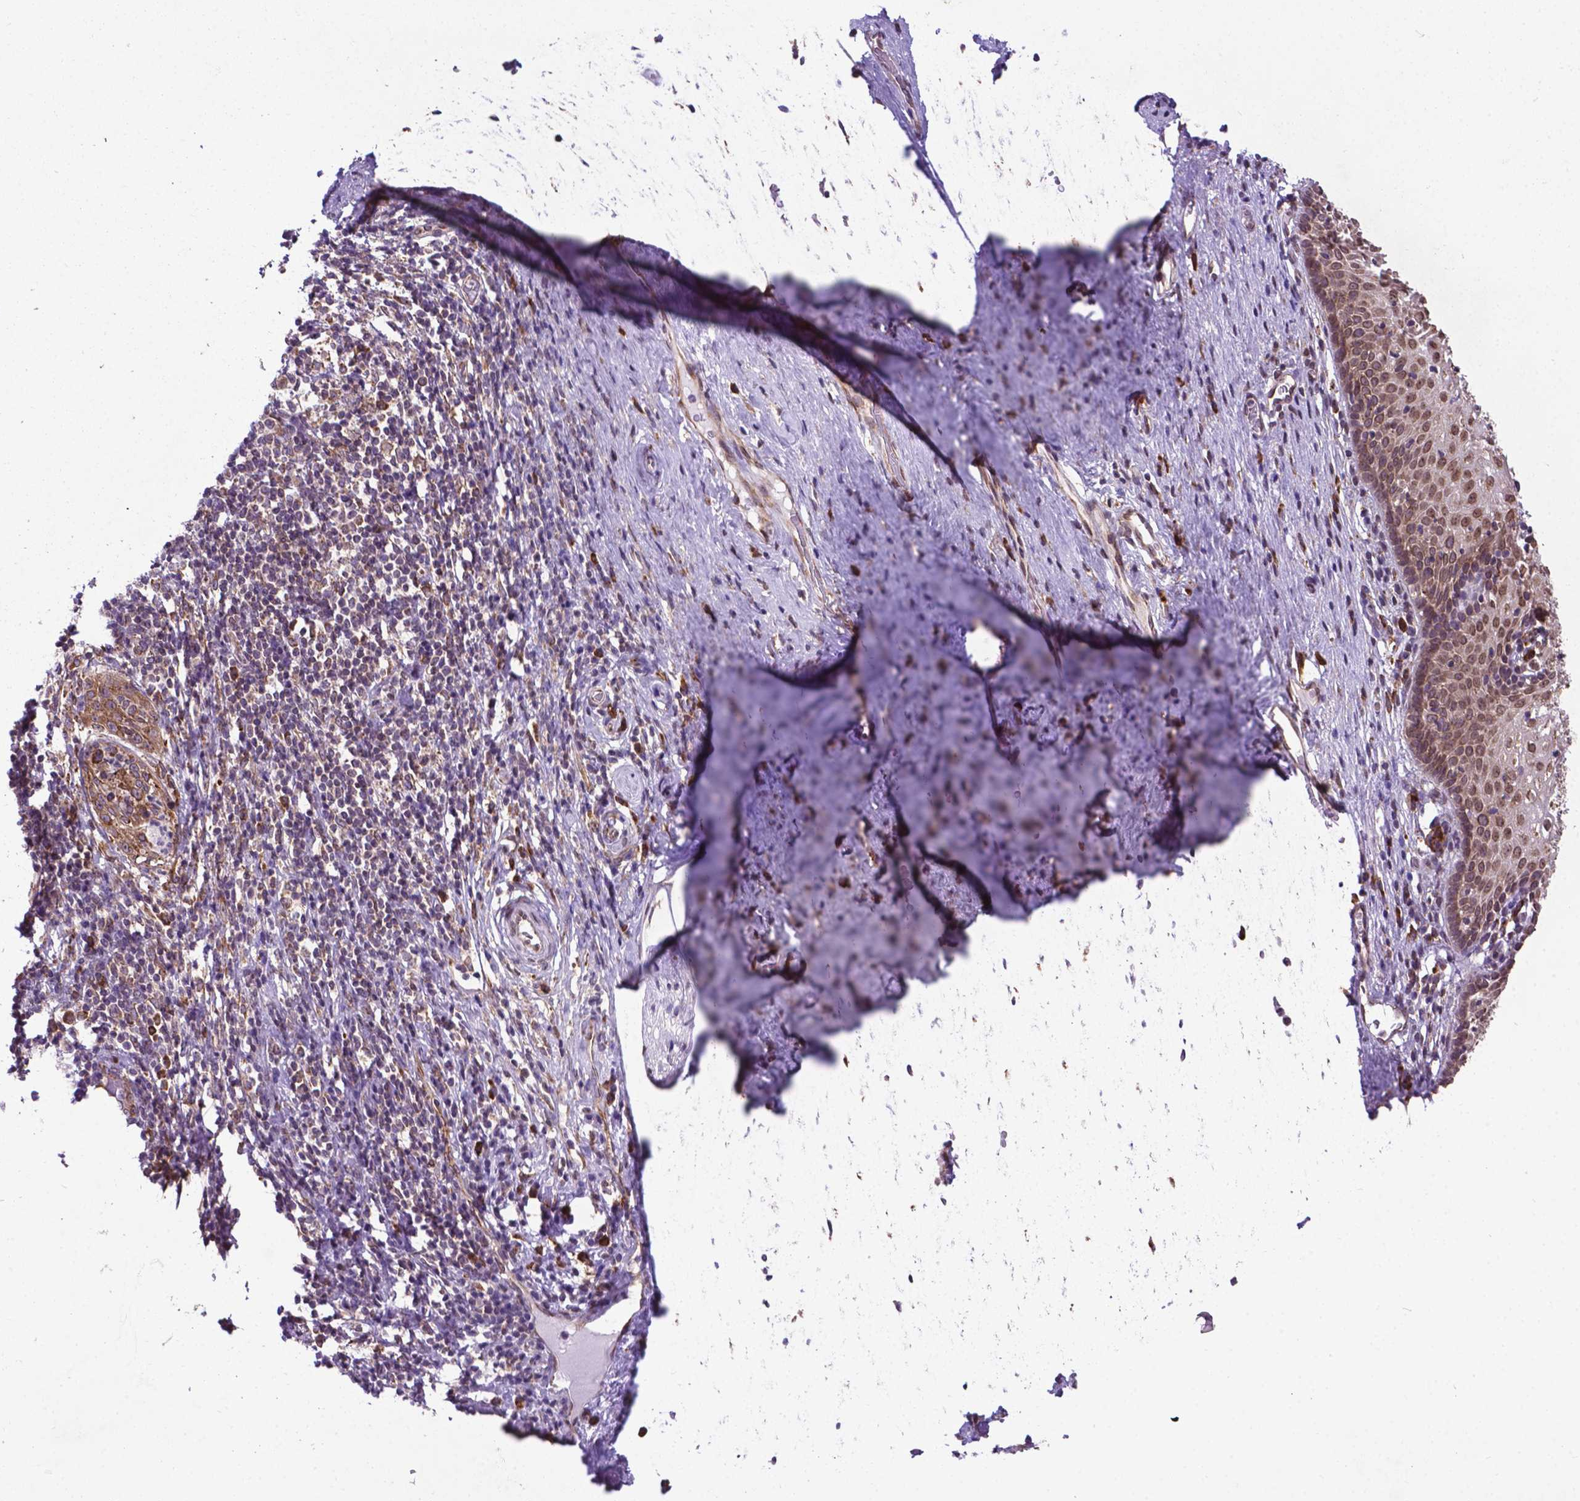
{"staining": {"intensity": "moderate", "quantity": ">75%", "location": "cytoplasmic/membranous"}, "tissue": "cervical cancer", "cell_type": "Tumor cells", "image_type": "cancer", "snomed": [{"axis": "morphology", "description": "Squamous cell carcinoma, NOS"}, {"axis": "topography", "description": "Cervix"}], "caption": "Immunohistochemistry image of neoplastic tissue: cervical cancer stained using immunohistochemistry (IHC) demonstrates medium levels of moderate protein expression localized specifically in the cytoplasmic/membranous of tumor cells, appearing as a cytoplasmic/membranous brown color.", "gene": "WDR83OS", "patient": {"sex": "female", "age": 51}}